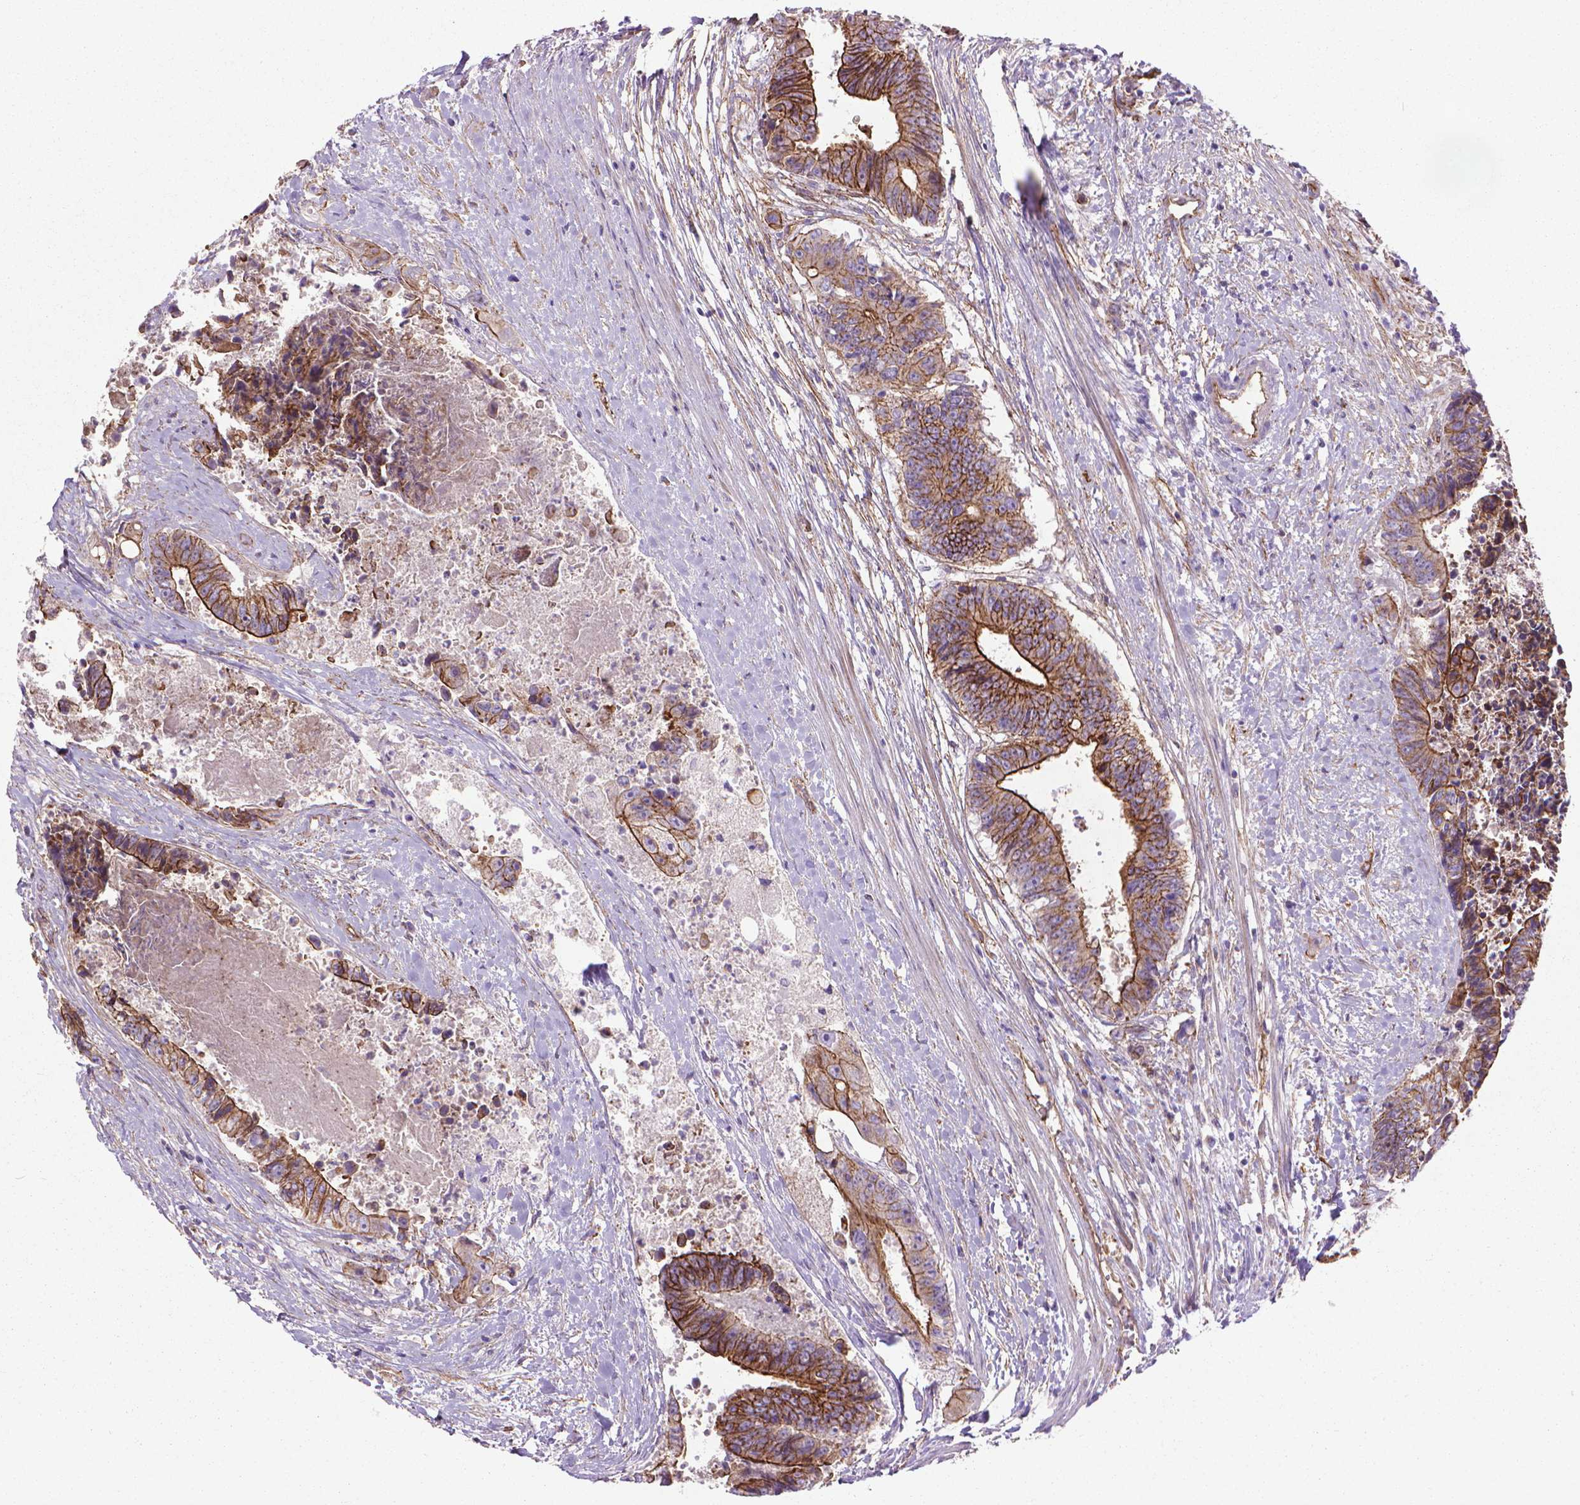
{"staining": {"intensity": "strong", "quantity": ">75%", "location": "cytoplasmic/membranous"}, "tissue": "colorectal cancer", "cell_type": "Tumor cells", "image_type": "cancer", "snomed": [{"axis": "morphology", "description": "Adenocarcinoma, NOS"}, {"axis": "topography", "description": "Rectum"}], "caption": "Human colorectal cancer stained with a brown dye shows strong cytoplasmic/membranous positive expression in approximately >75% of tumor cells.", "gene": "TENT5A", "patient": {"sex": "male", "age": 54}}